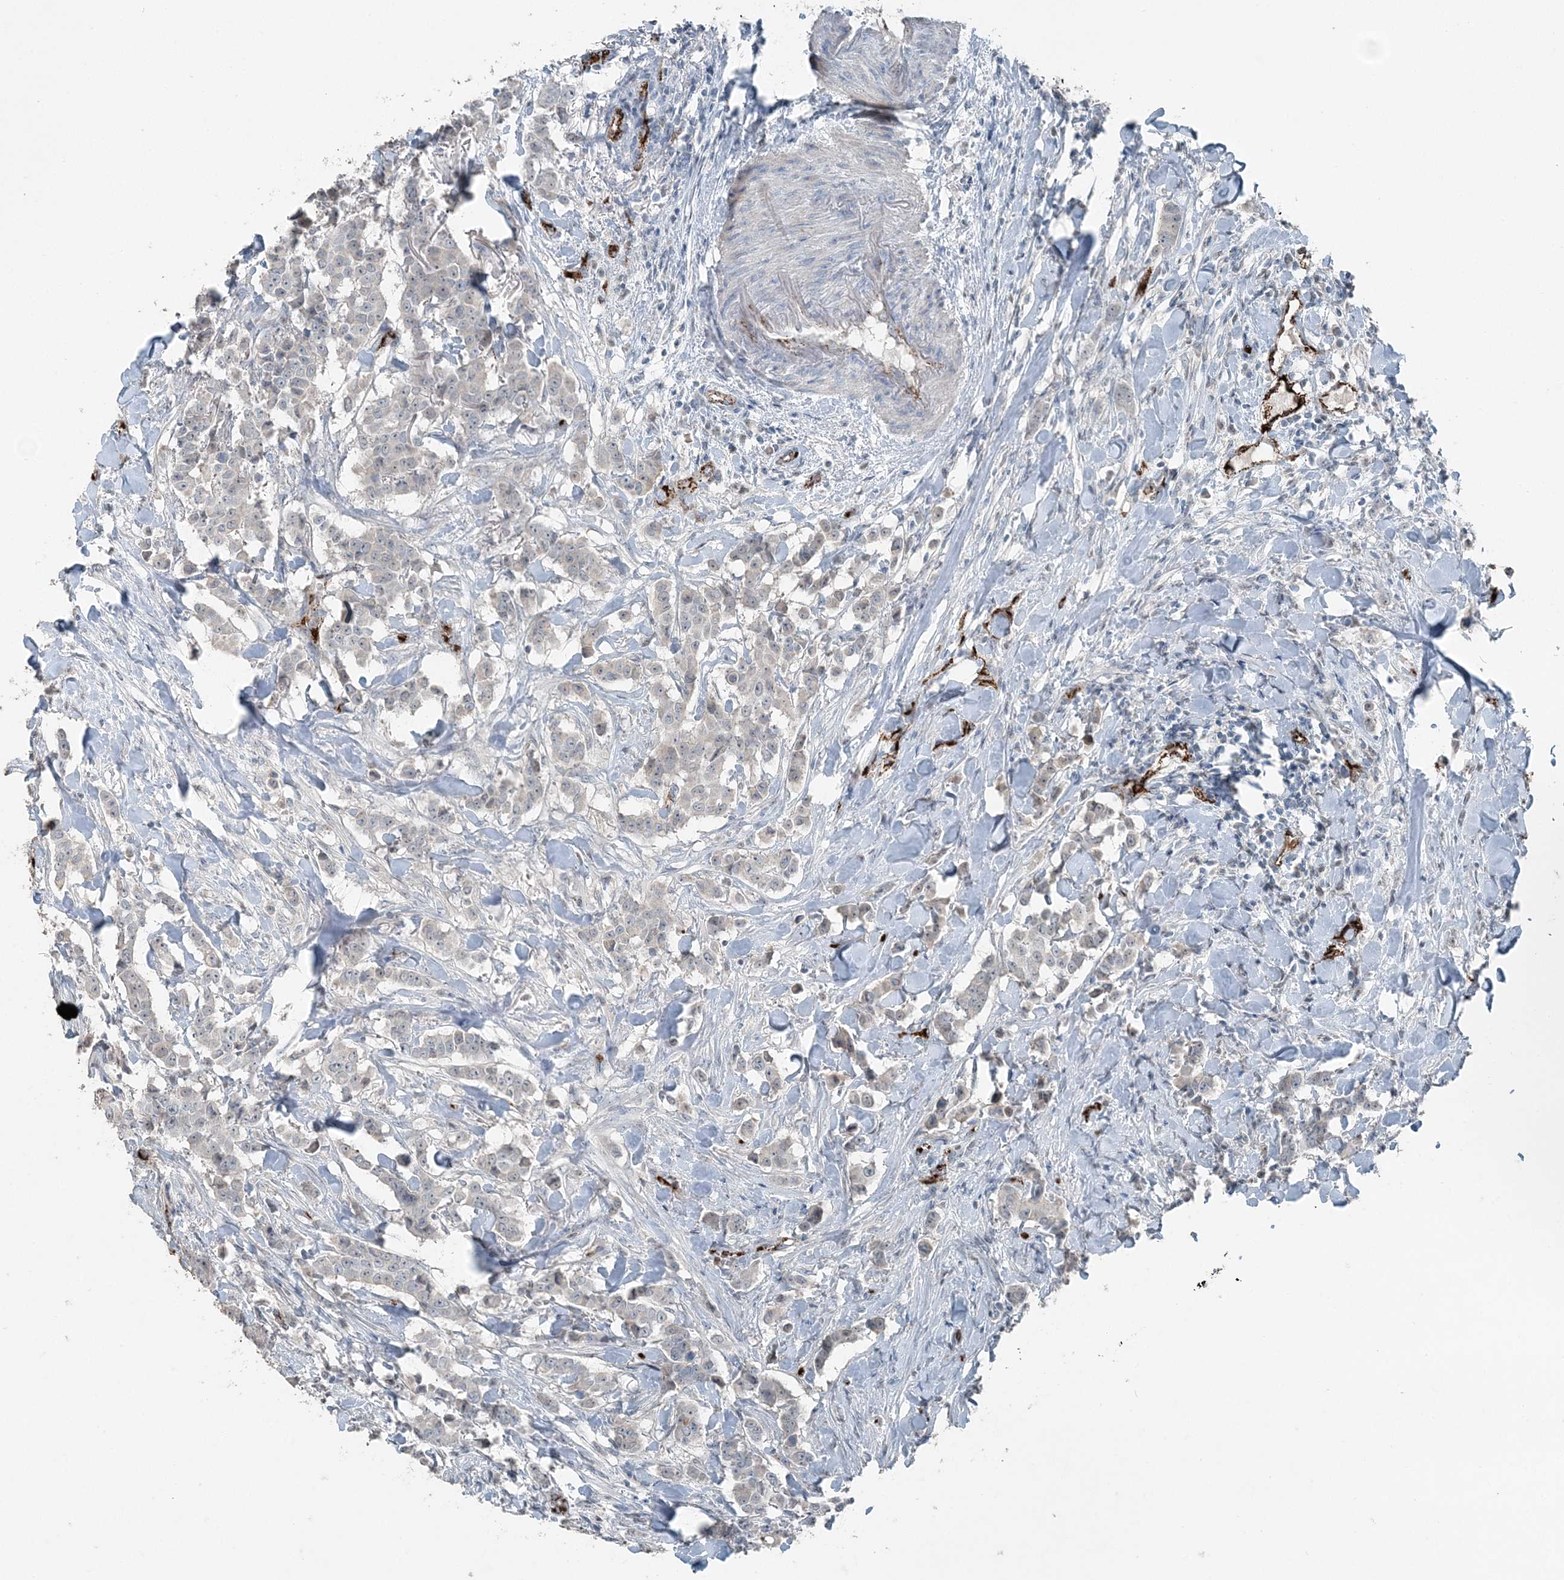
{"staining": {"intensity": "negative", "quantity": "none", "location": "none"}, "tissue": "breast cancer", "cell_type": "Tumor cells", "image_type": "cancer", "snomed": [{"axis": "morphology", "description": "Duct carcinoma"}, {"axis": "topography", "description": "Breast"}], "caption": "Micrograph shows no protein expression in tumor cells of breast cancer tissue.", "gene": "ELOVL7", "patient": {"sex": "female", "age": 40}}